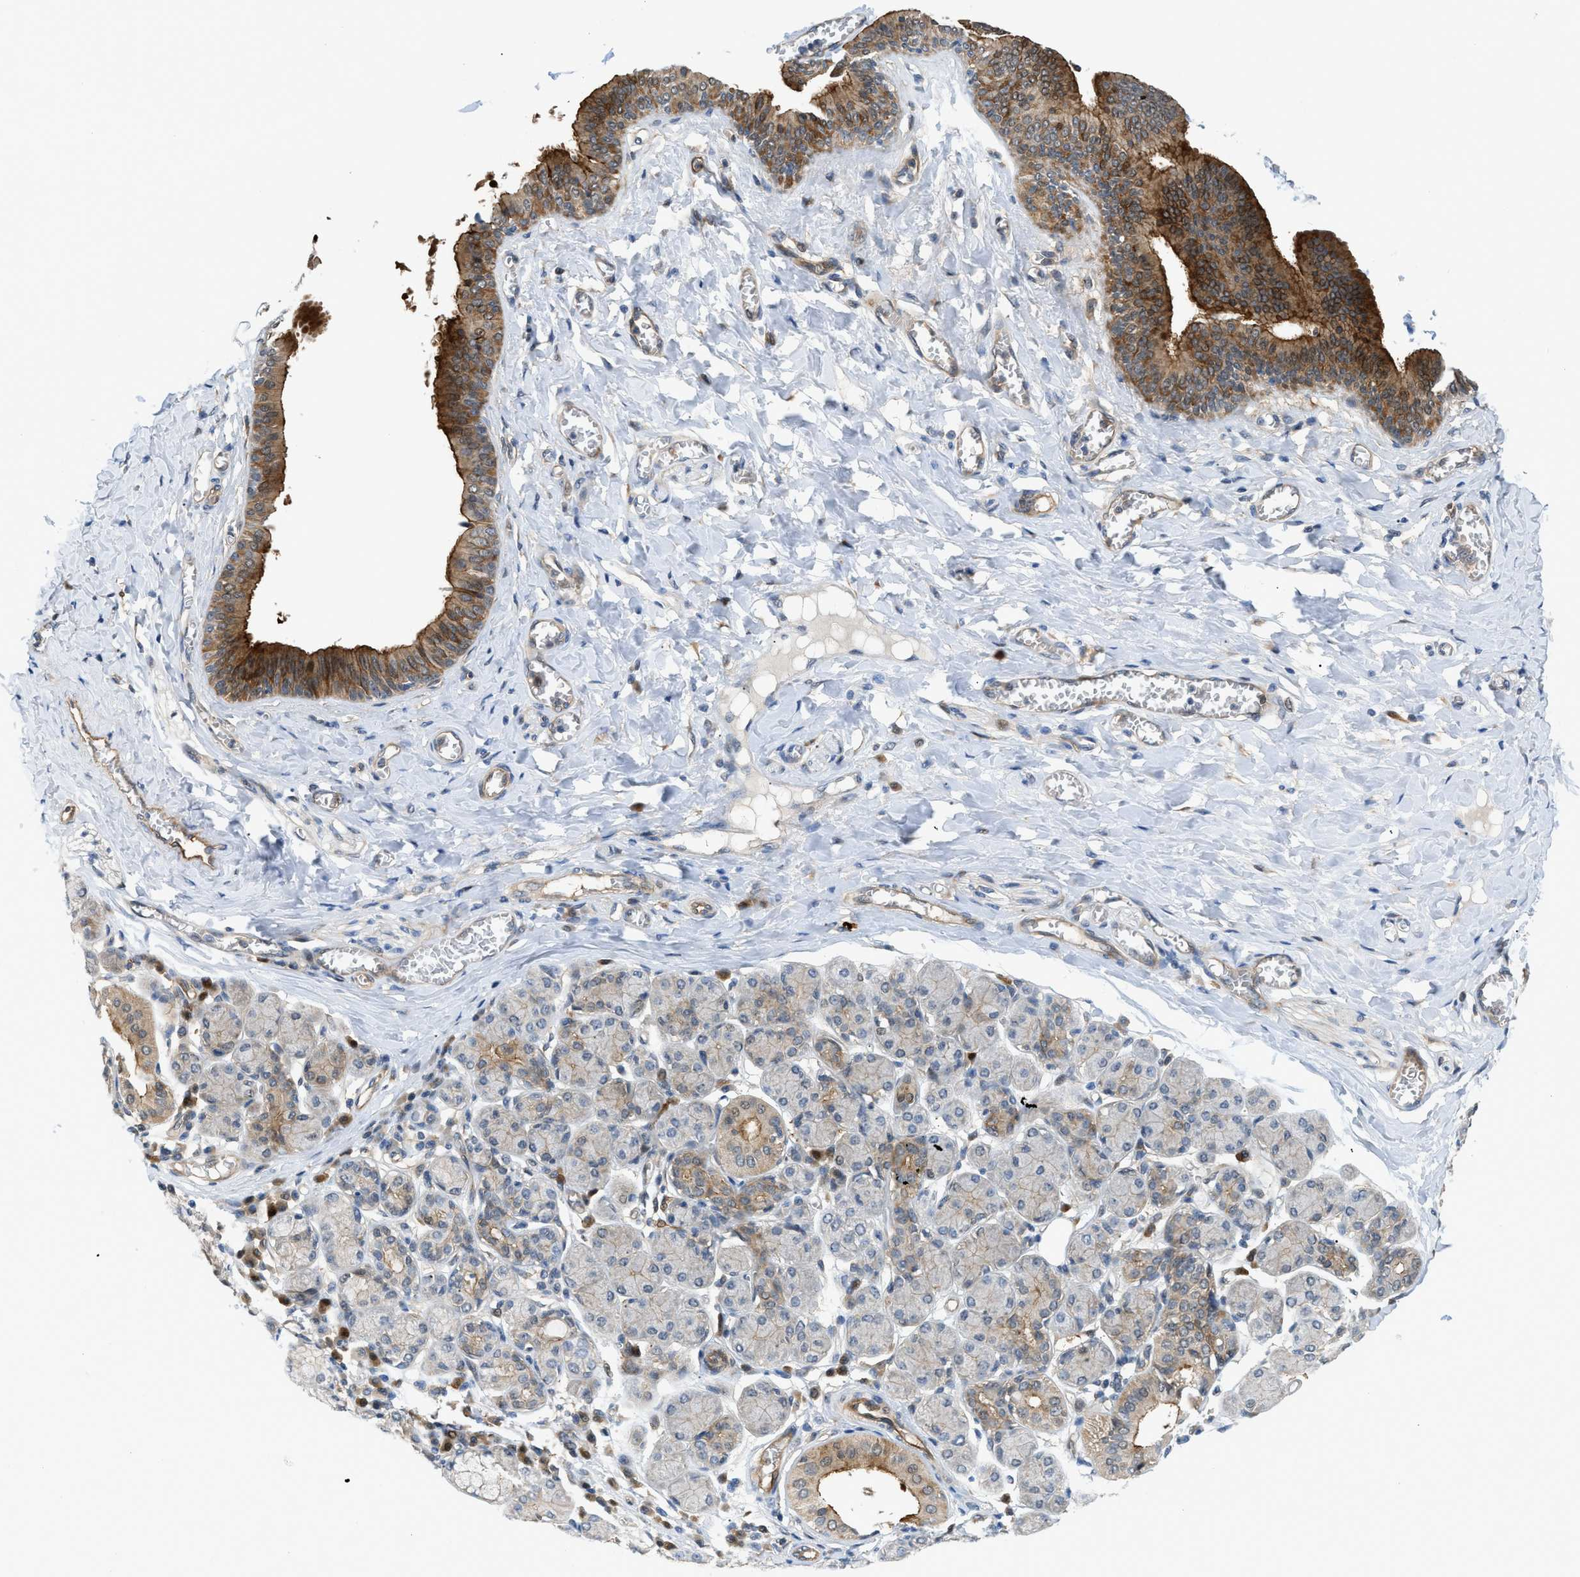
{"staining": {"intensity": "strong", "quantity": "<25%", "location": "cytoplasmic/membranous,nuclear"}, "tissue": "salivary gland", "cell_type": "Glandular cells", "image_type": "normal", "snomed": [{"axis": "morphology", "description": "Normal tissue, NOS"}, {"axis": "morphology", "description": "Inflammation, NOS"}, {"axis": "topography", "description": "Lymph node"}, {"axis": "topography", "description": "Salivary gland"}], "caption": "Strong cytoplasmic/membranous,nuclear staining for a protein is present in about <25% of glandular cells of benign salivary gland using IHC.", "gene": "TRAK2", "patient": {"sex": "male", "age": 3}}